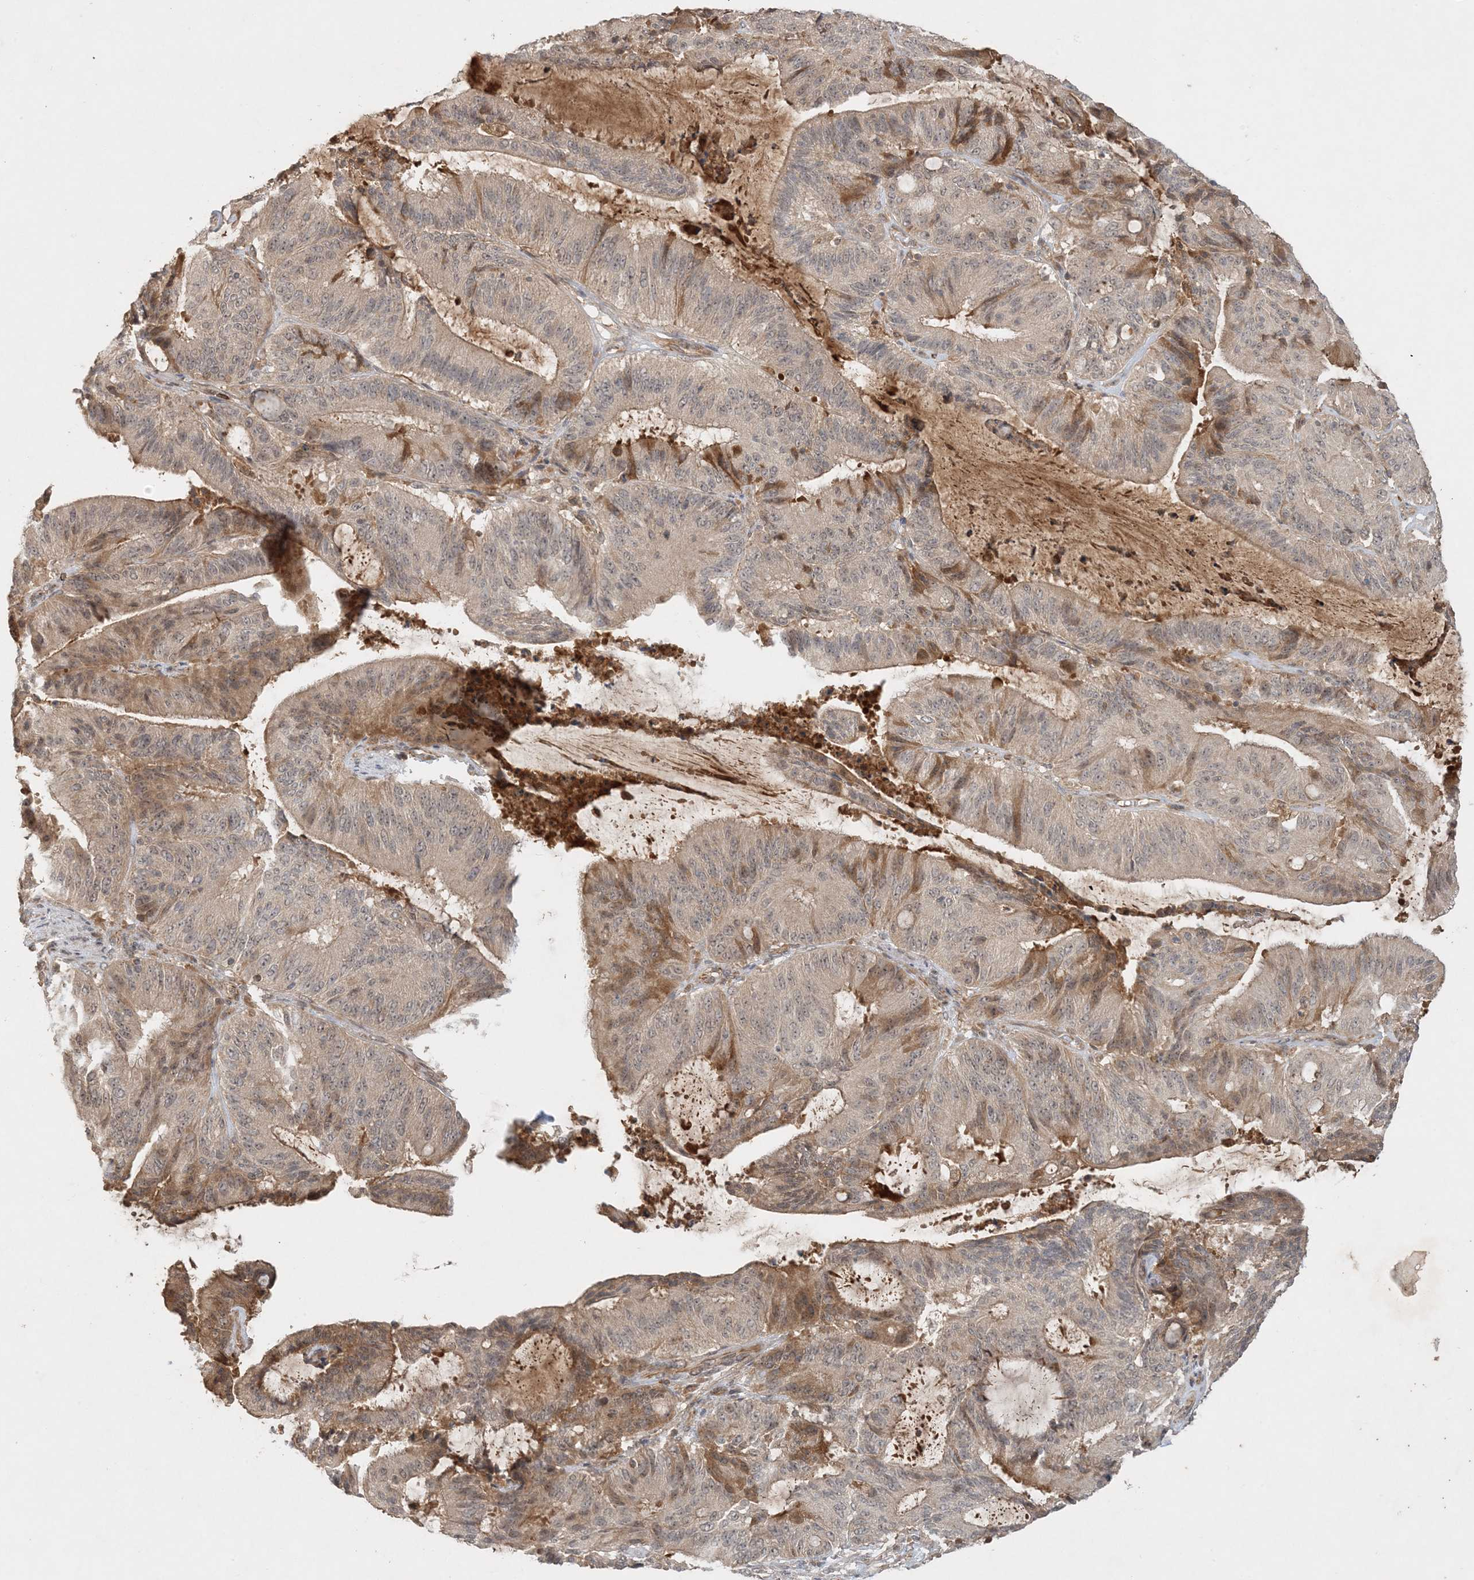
{"staining": {"intensity": "moderate", "quantity": "<25%", "location": "cytoplasmic/membranous"}, "tissue": "liver cancer", "cell_type": "Tumor cells", "image_type": "cancer", "snomed": [{"axis": "morphology", "description": "Normal tissue, NOS"}, {"axis": "morphology", "description": "Cholangiocarcinoma"}, {"axis": "topography", "description": "Liver"}, {"axis": "topography", "description": "Peripheral nerve tissue"}], "caption": "This photomicrograph reveals IHC staining of human liver cancer (cholangiocarcinoma), with low moderate cytoplasmic/membranous expression in about <25% of tumor cells.", "gene": "ZCCHC4", "patient": {"sex": "female", "age": 73}}